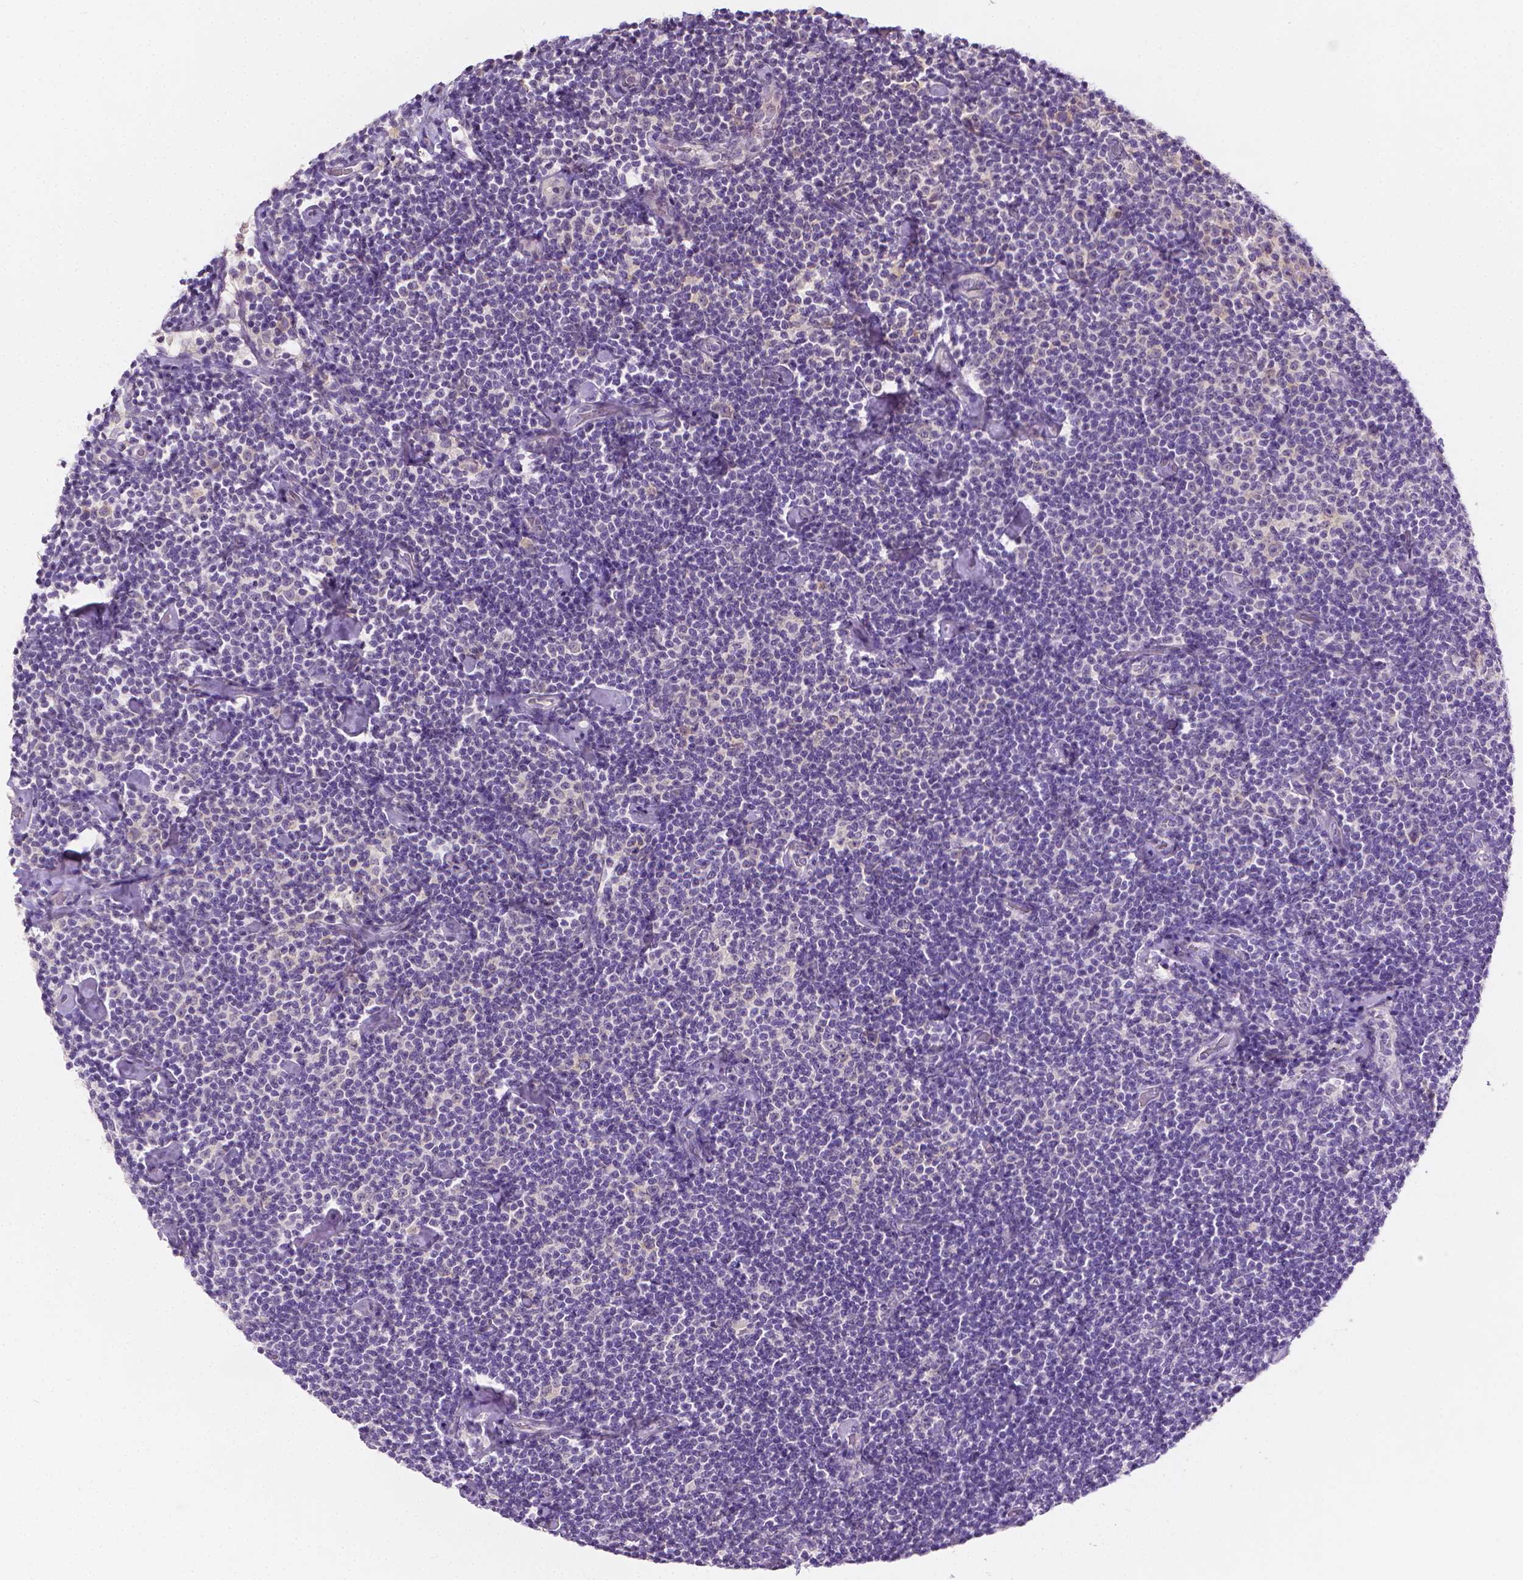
{"staining": {"intensity": "negative", "quantity": "none", "location": "none"}, "tissue": "lymphoma", "cell_type": "Tumor cells", "image_type": "cancer", "snomed": [{"axis": "morphology", "description": "Malignant lymphoma, non-Hodgkin's type, Low grade"}, {"axis": "topography", "description": "Lymph node"}], "caption": "Lymphoma stained for a protein using immunohistochemistry (IHC) displays no positivity tumor cells.", "gene": "FASN", "patient": {"sex": "male", "age": 81}}